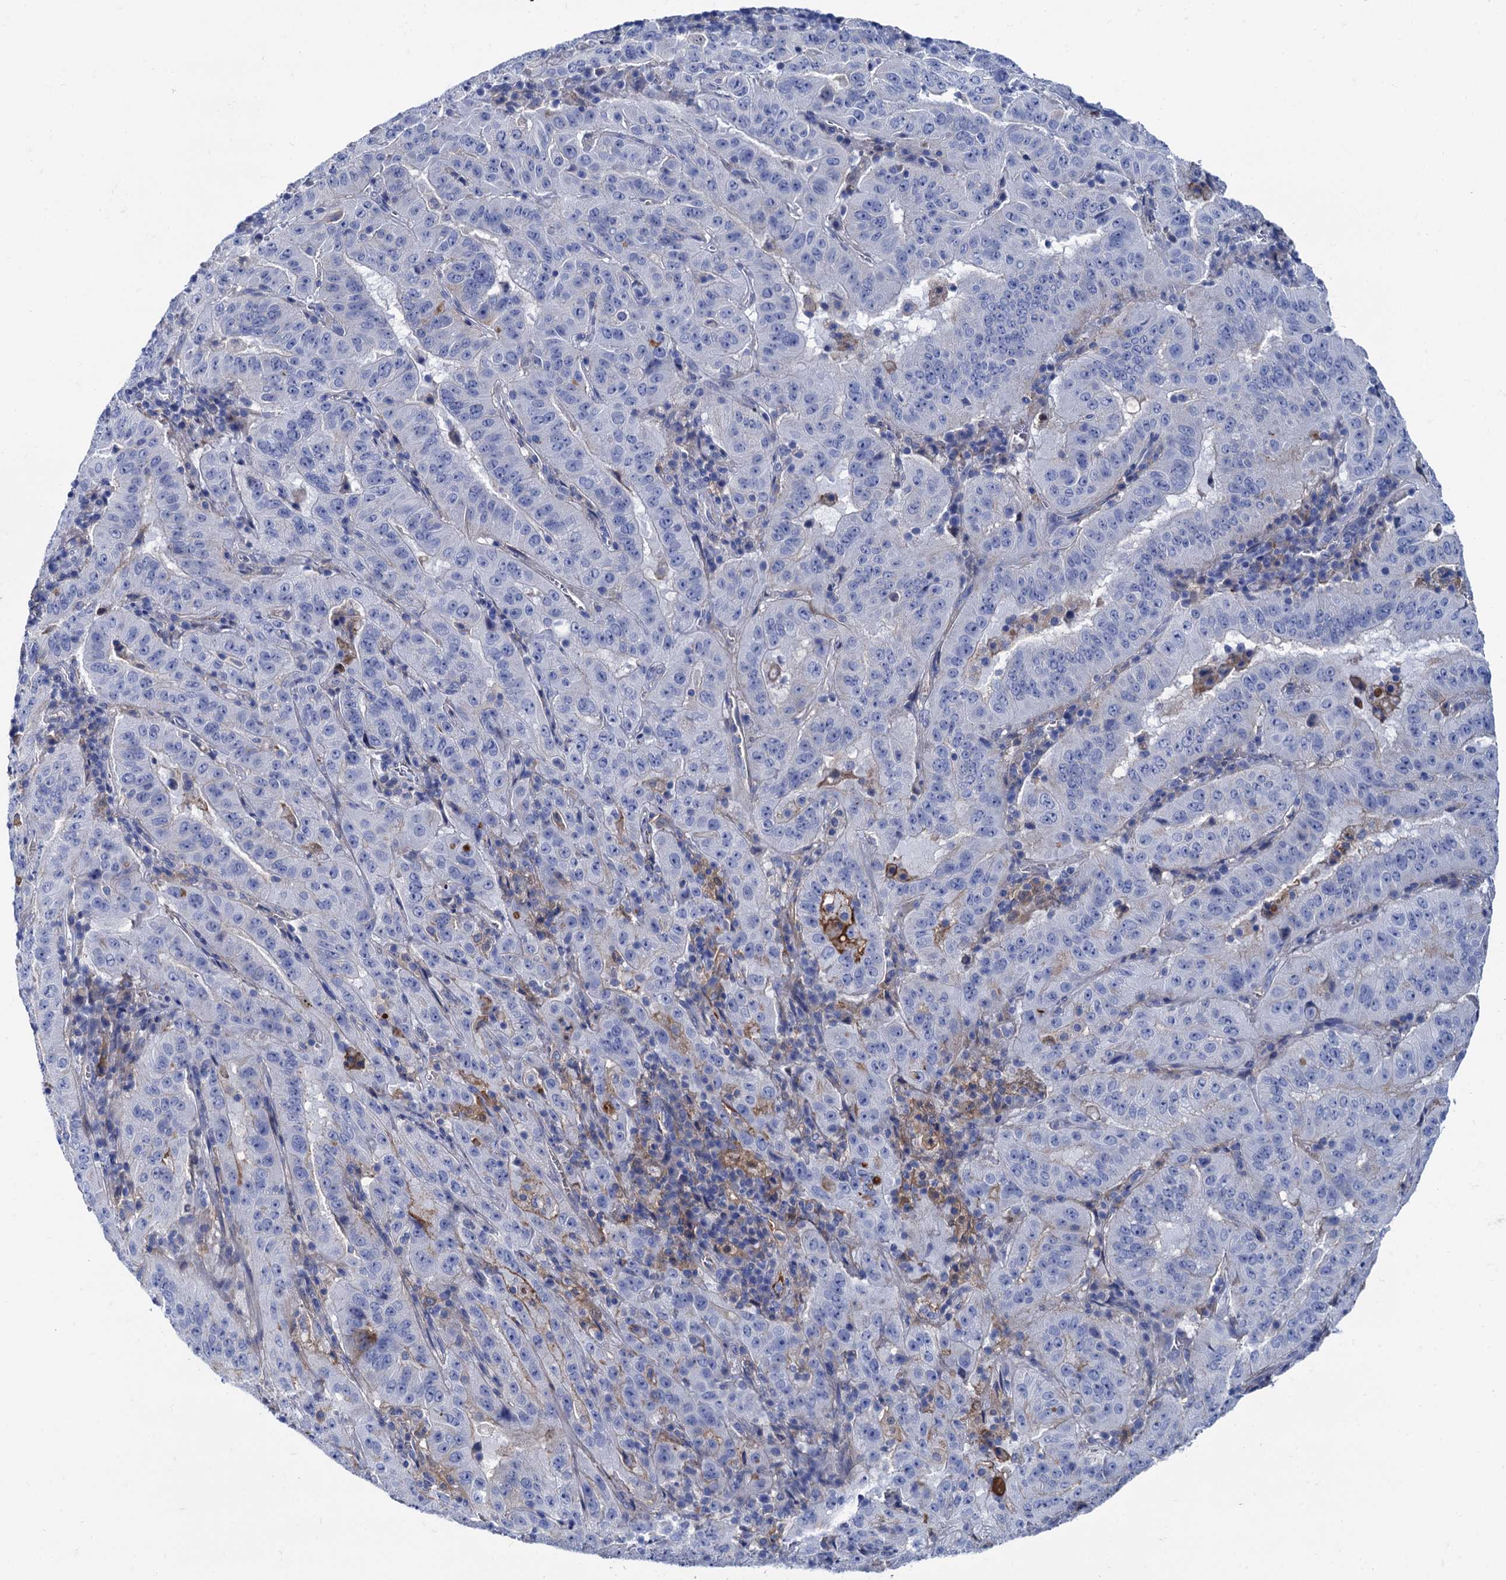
{"staining": {"intensity": "negative", "quantity": "none", "location": "none"}, "tissue": "pancreatic cancer", "cell_type": "Tumor cells", "image_type": "cancer", "snomed": [{"axis": "morphology", "description": "Adenocarcinoma, NOS"}, {"axis": "topography", "description": "Pancreas"}], "caption": "Pancreatic cancer was stained to show a protein in brown. There is no significant staining in tumor cells. (DAB IHC, high magnification).", "gene": "TMEM72", "patient": {"sex": "male", "age": 63}}